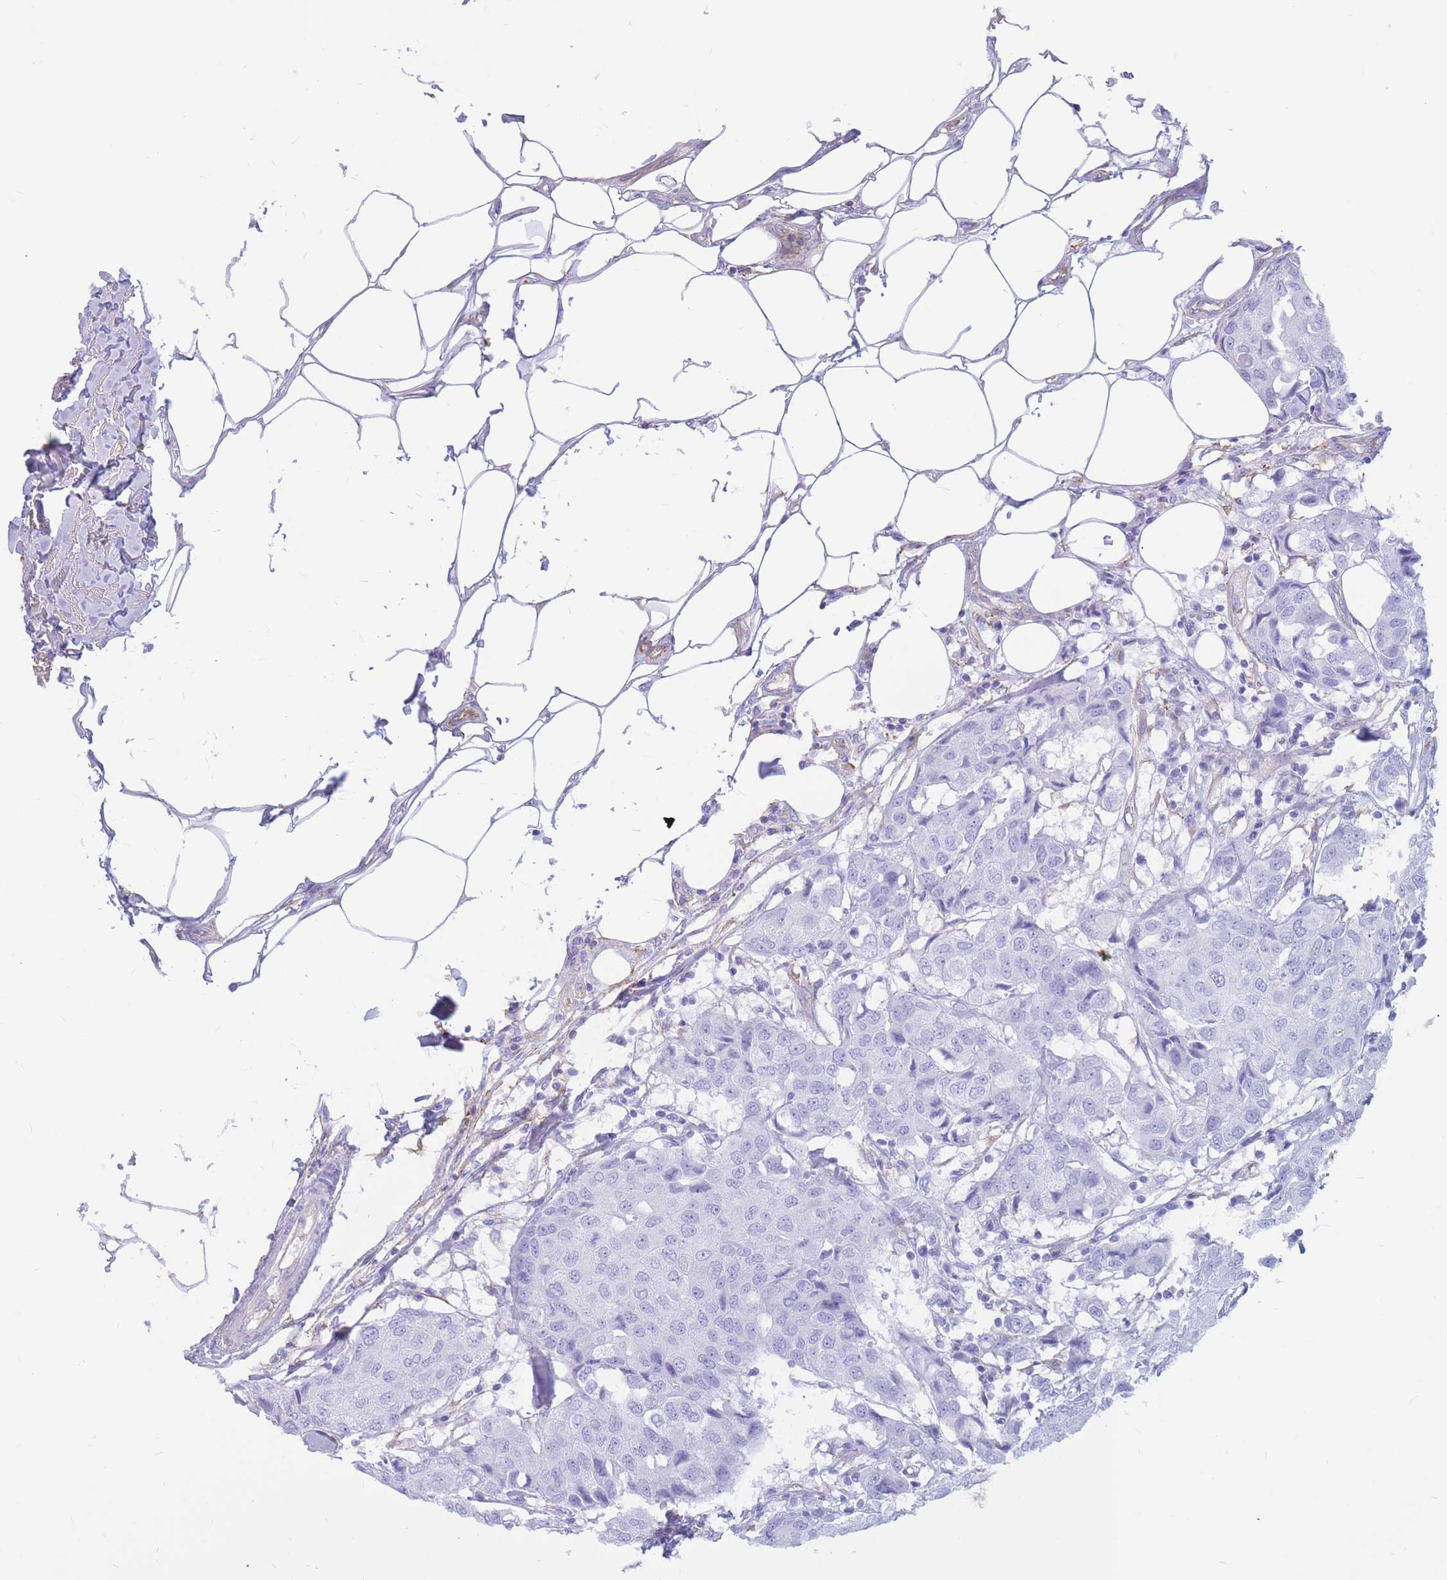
{"staining": {"intensity": "negative", "quantity": "none", "location": "none"}, "tissue": "breast cancer", "cell_type": "Tumor cells", "image_type": "cancer", "snomed": [{"axis": "morphology", "description": "Duct carcinoma"}, {"axis": "topography", "description": "Breast"}], "caption": "IHC micrograph of human breast infiltrating ductal carcinoma stained for a protein (brown), which demonstrates no positivity in tumor cells.", "gene": "ADD2", "patient": {"sex": "female", "age": 80}}